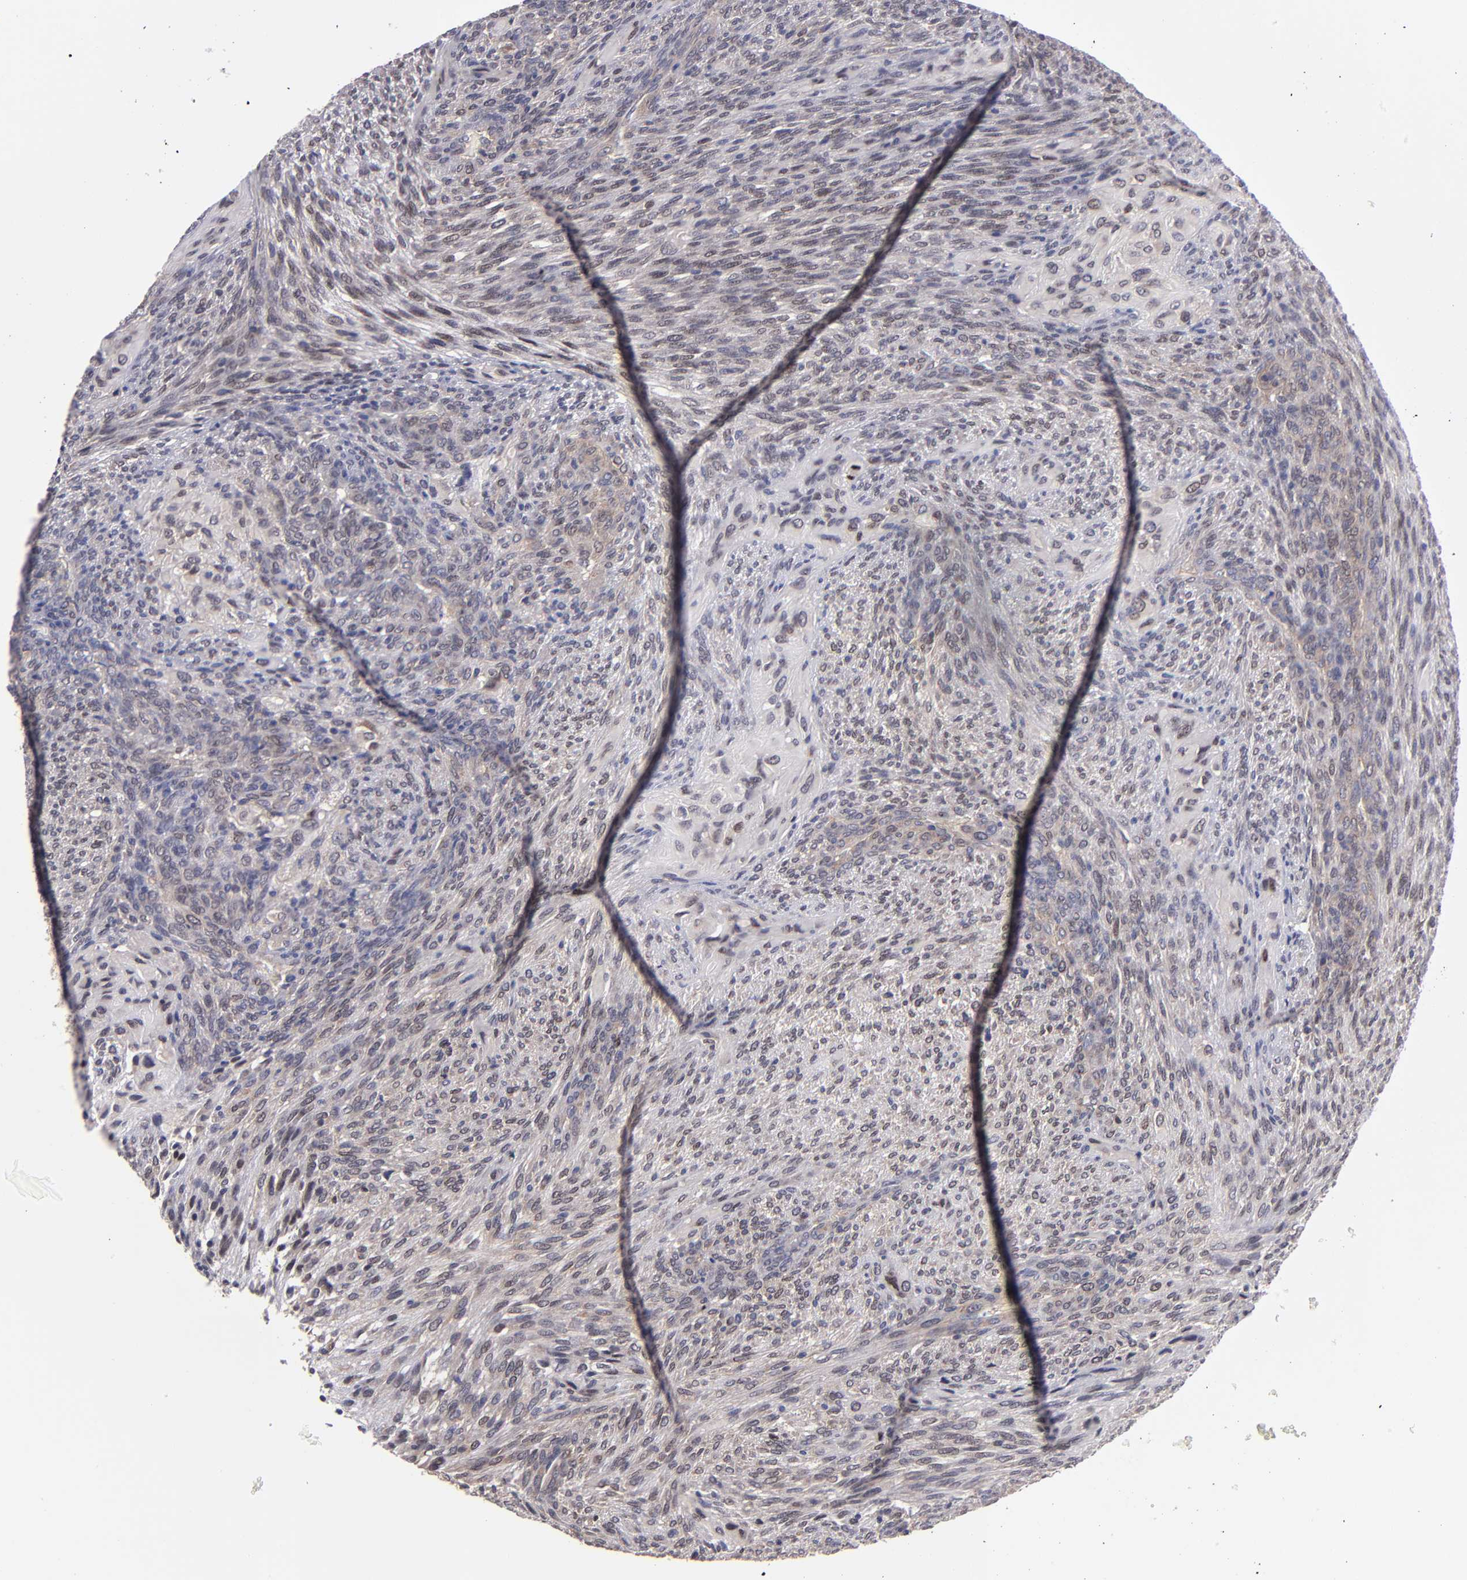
{"staining": {"intensity": "weak", "quantity": "25%-75%", "location": "cytoplasmic/membranous"}, "tissue": "glioma", "cell_type": "Tumor cells", "image_type": "cancer", "snomed": [{"axis": "morphology", "description": "Glioma, malignant, High grade"}, {"axis": "topography", "description": "Cerebral cortex"}], "caption": "DAB (3,3'-diaminobenzidine) immunohistochemical staining of glioma shows weak cytoplasmic/membranous protein positivity in about 25%-75% of tumor cells. (DAB (3,3'-diaminobenzidine) IHC with brightfield microscopy, high magnification).", "gene": "EIF3L", "patient": {"sex": "female", "age": 55}}